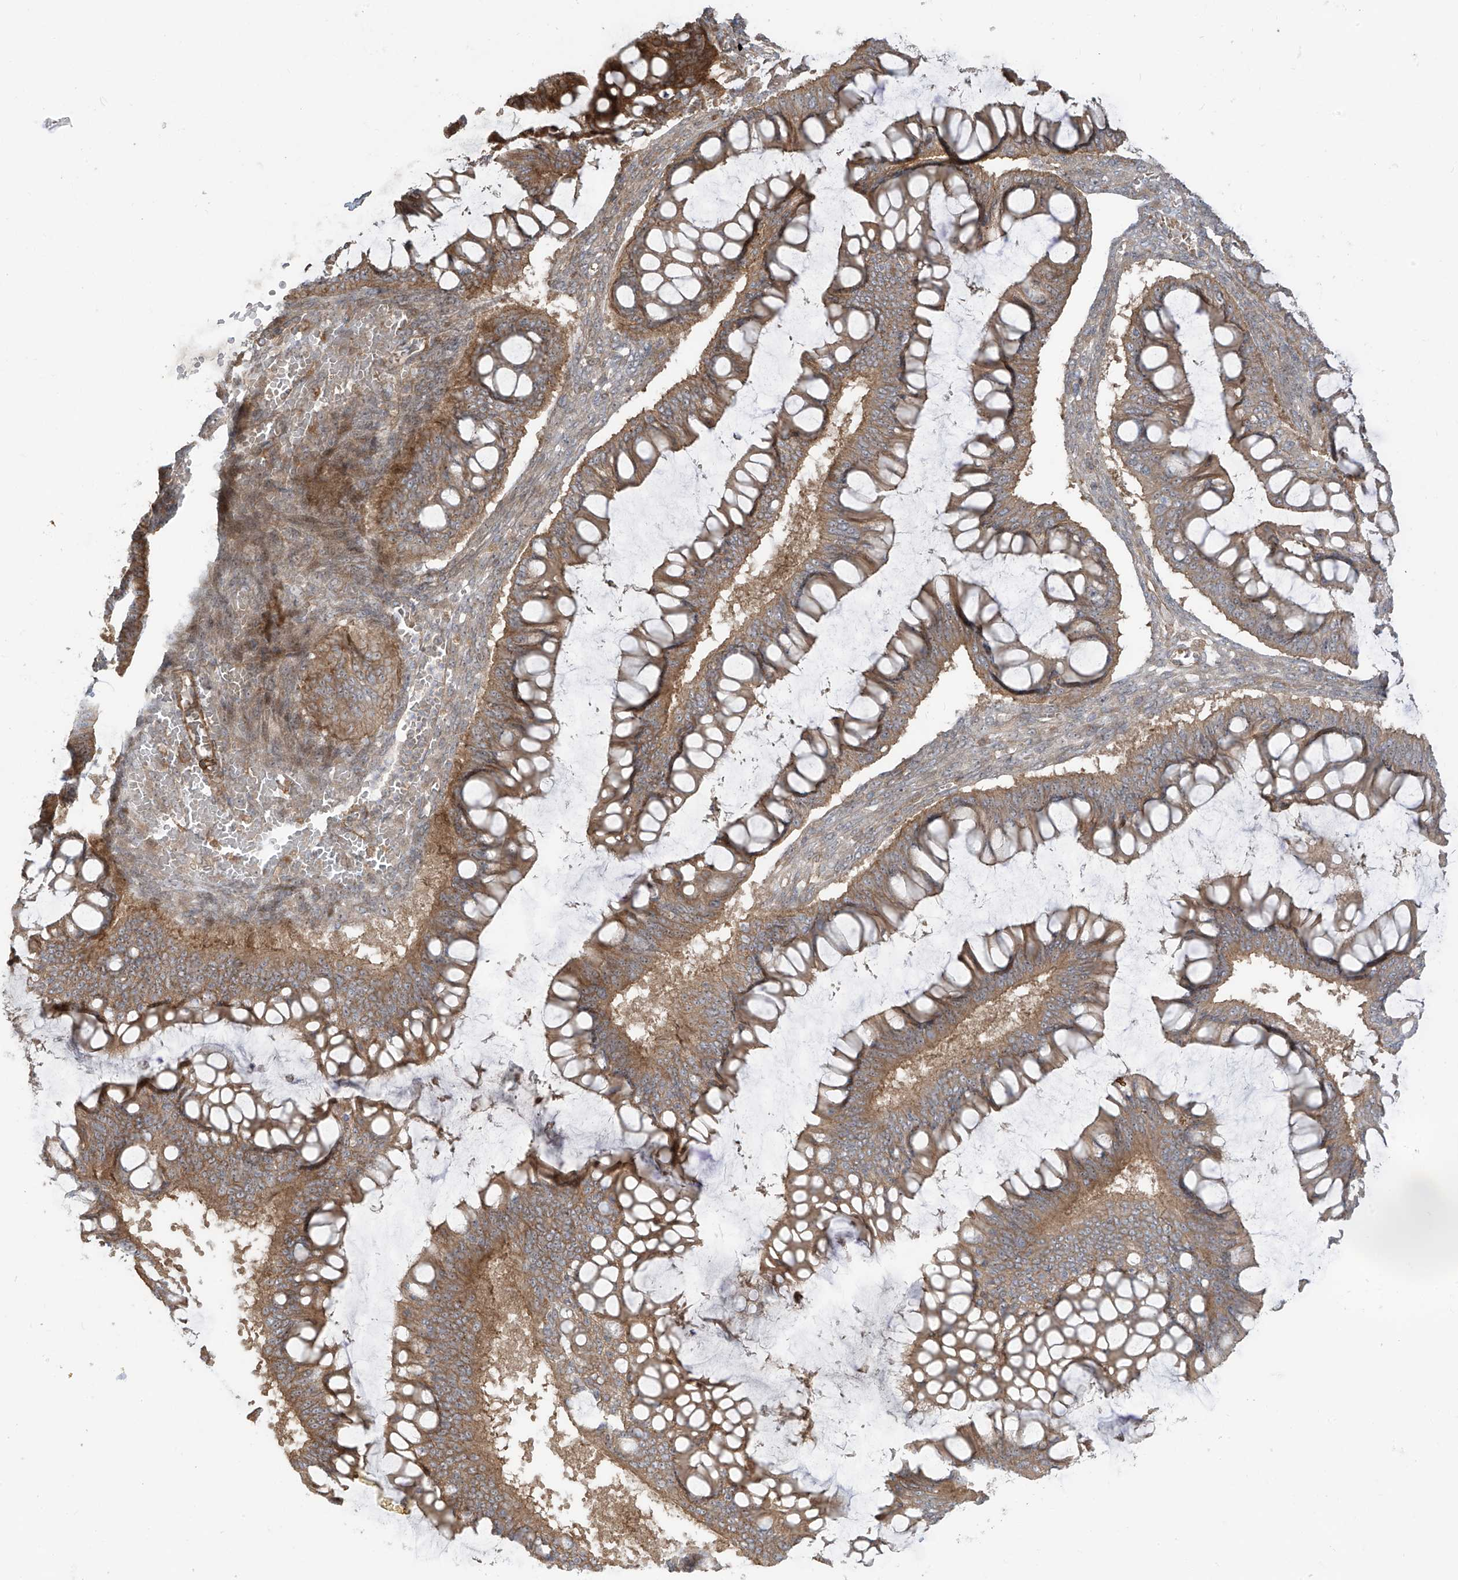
{"staining": {"intensity": "moderate", "quantity": ">75%", "location": "cytoplasmic/membranous"}, "tissue": "ovarian cancer", "cell_type": "Tumor cells", "image_type": "cancer", "snomed": [{"axis": "morphology", "description": "Cystadenocarcinoma, mucinous, NOS"}, {"axis": "topography", "description": "Ovary"}], "caption": "Moderate cytoplasmic/membranous protein expression is seen in approximately >75% of tumor cells in mucinous cystadenocarcinoma (ovarian).", "gene": "ENTR1", "patient": {"sex": "female", "age": 73}}